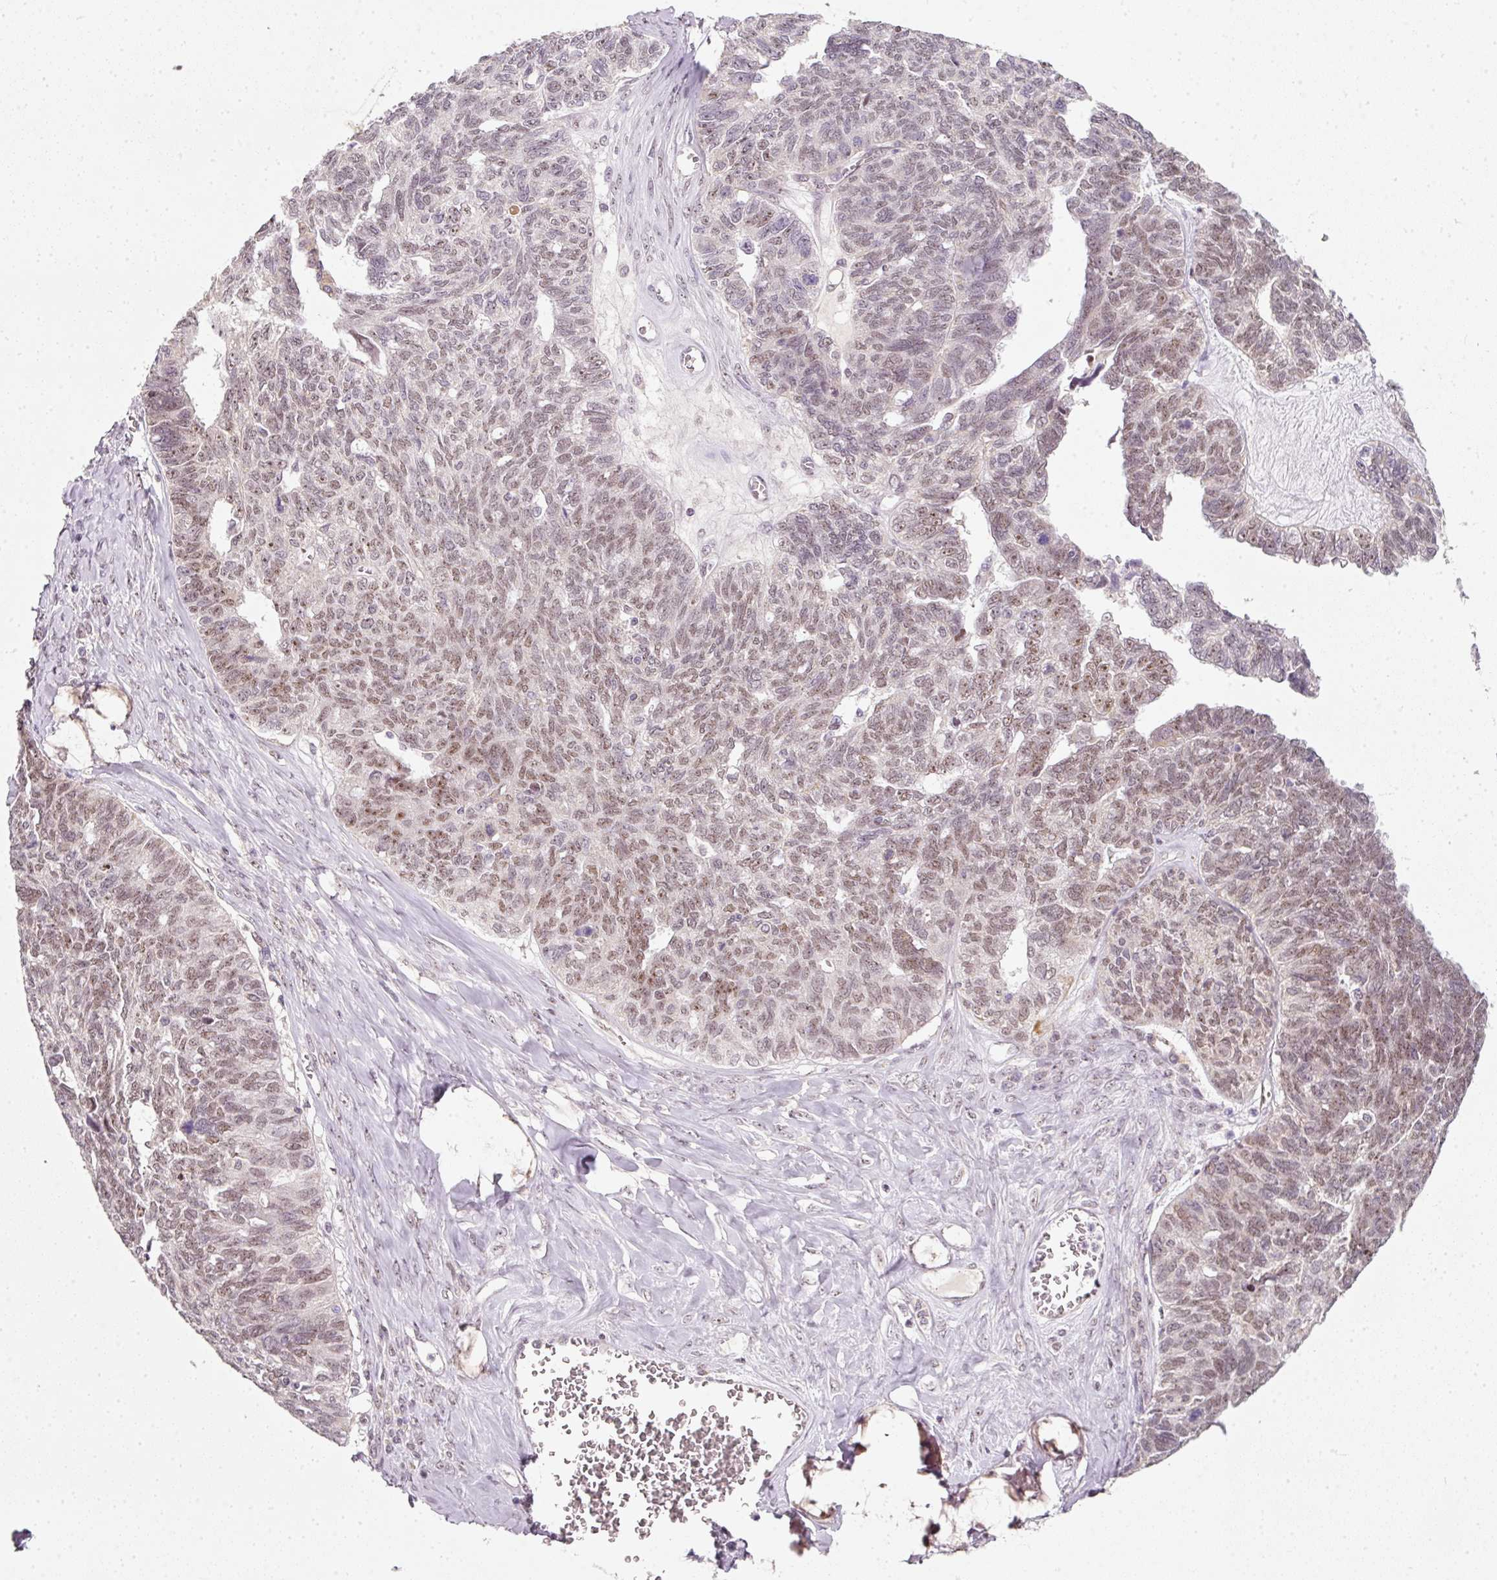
{"staining": {"intensity": "moderate", "quantity": "25%-75%", "location": "nuclear"}, "tissue": "ovarian cancer", "cell_type": "Tumor cells", "image_type": "cancer", "snomed": [{"axis": "morphology", "description": "Cystadenocarcinoma, serous, NOS"}, {"axis": "topography", "description": "Ovary"}], "caption": "This is a histology image of immunohistochemistry (IHC) staining of ovarian cancer, which shows moderate positivity in the nuclear of tumor cells.", "gene": "FSTL3", "patient": {"sex": "female", "age": 79}}